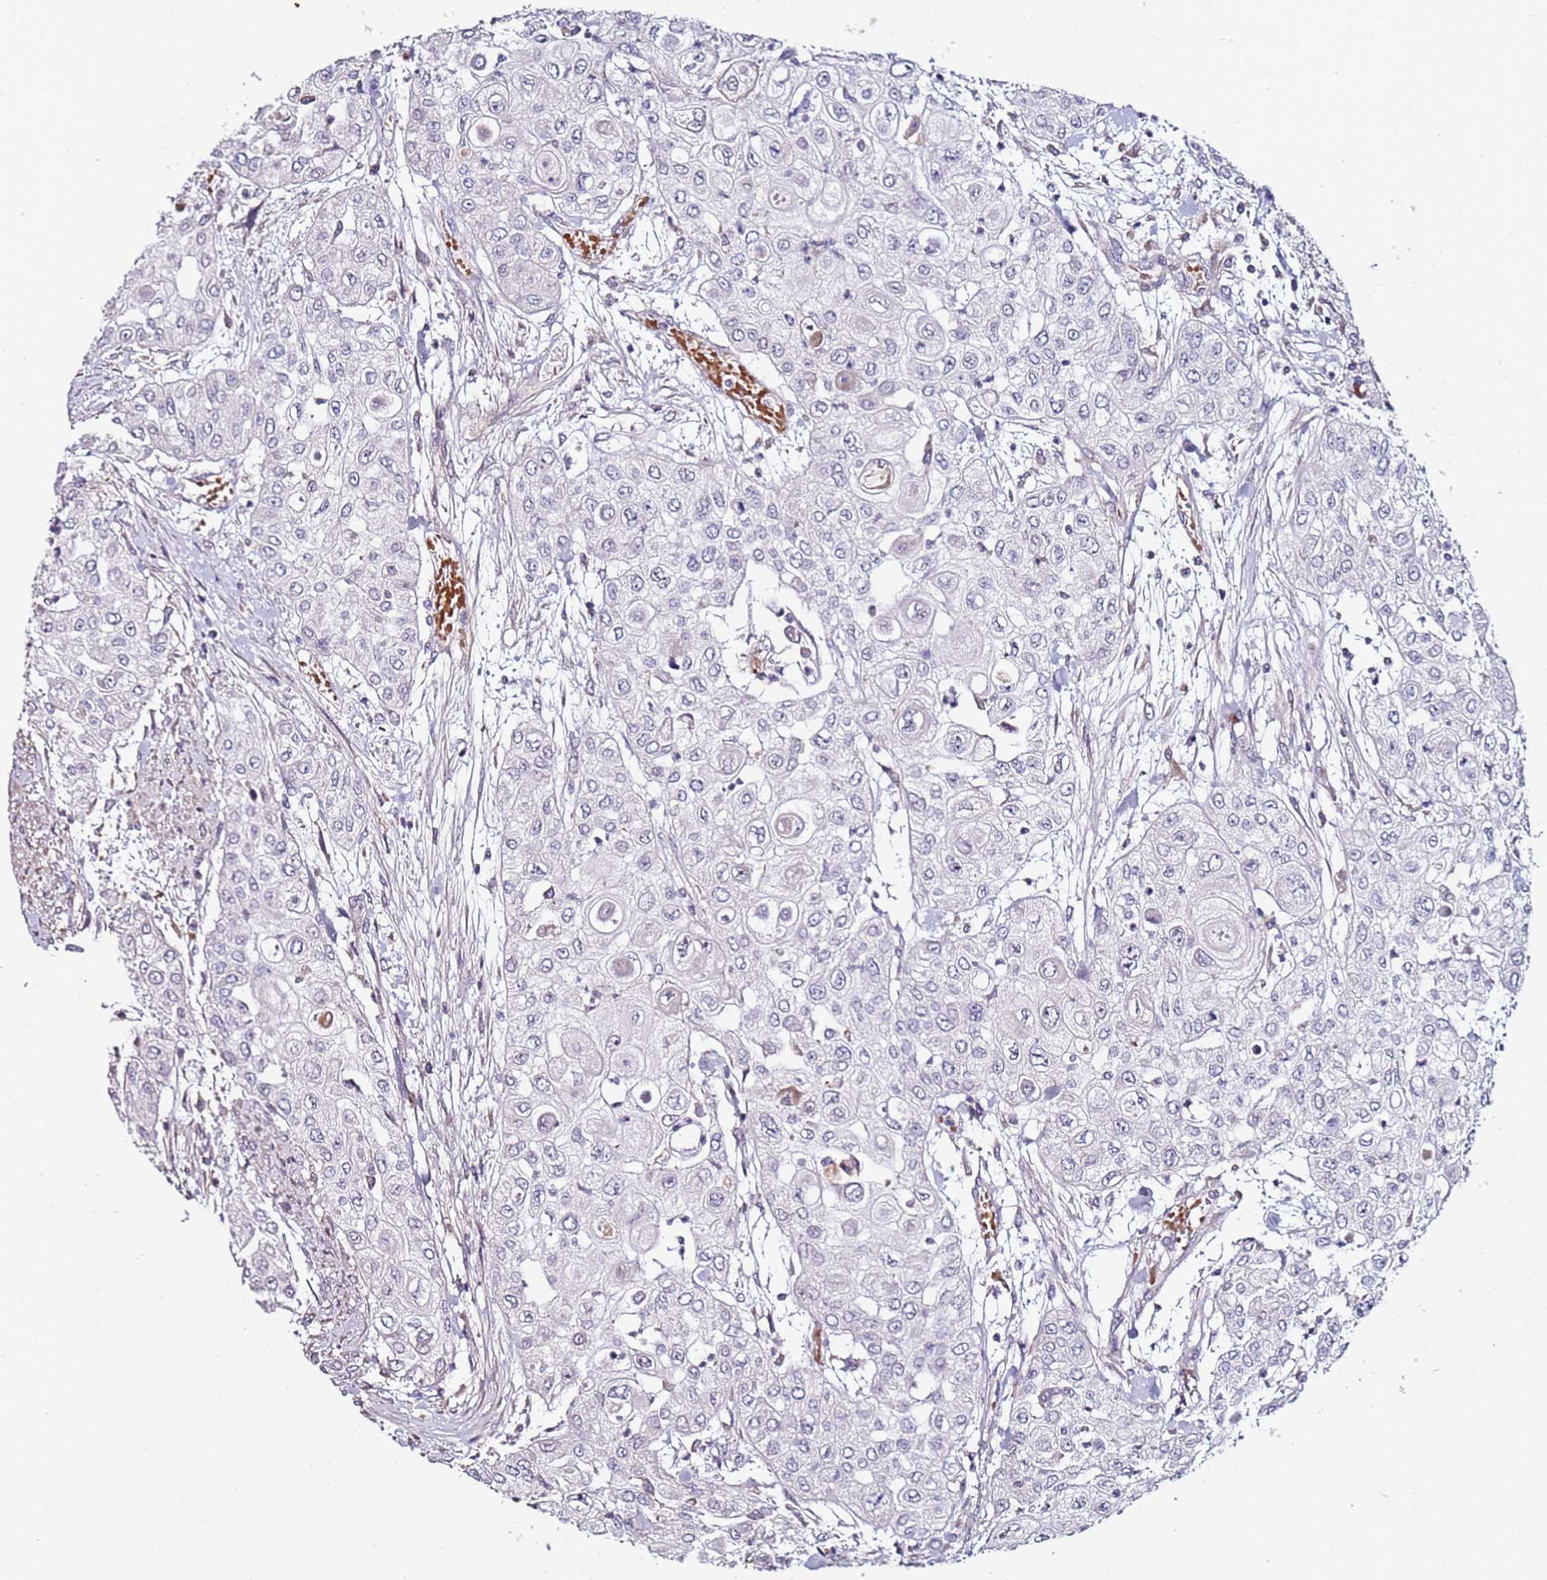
{"staining": {"intensity": "negative", "quantity": "none", "location": "none"}, "tissue": "urothelial cancer", "cell_type": "Tumor cells", "image_type": "cancer", "snomed": [{"axis": "morphology", "description": "Urothelial carcinoma, High grade"}, {"axis": "topography", "description": "Urinary bladder"}], "caption": "This is an IHC photomicrograph of human urothelial cancer. There is no expression in tumor cells.", "gene": "C3orf80", "patient": {"sex": "female", "age": 79}}